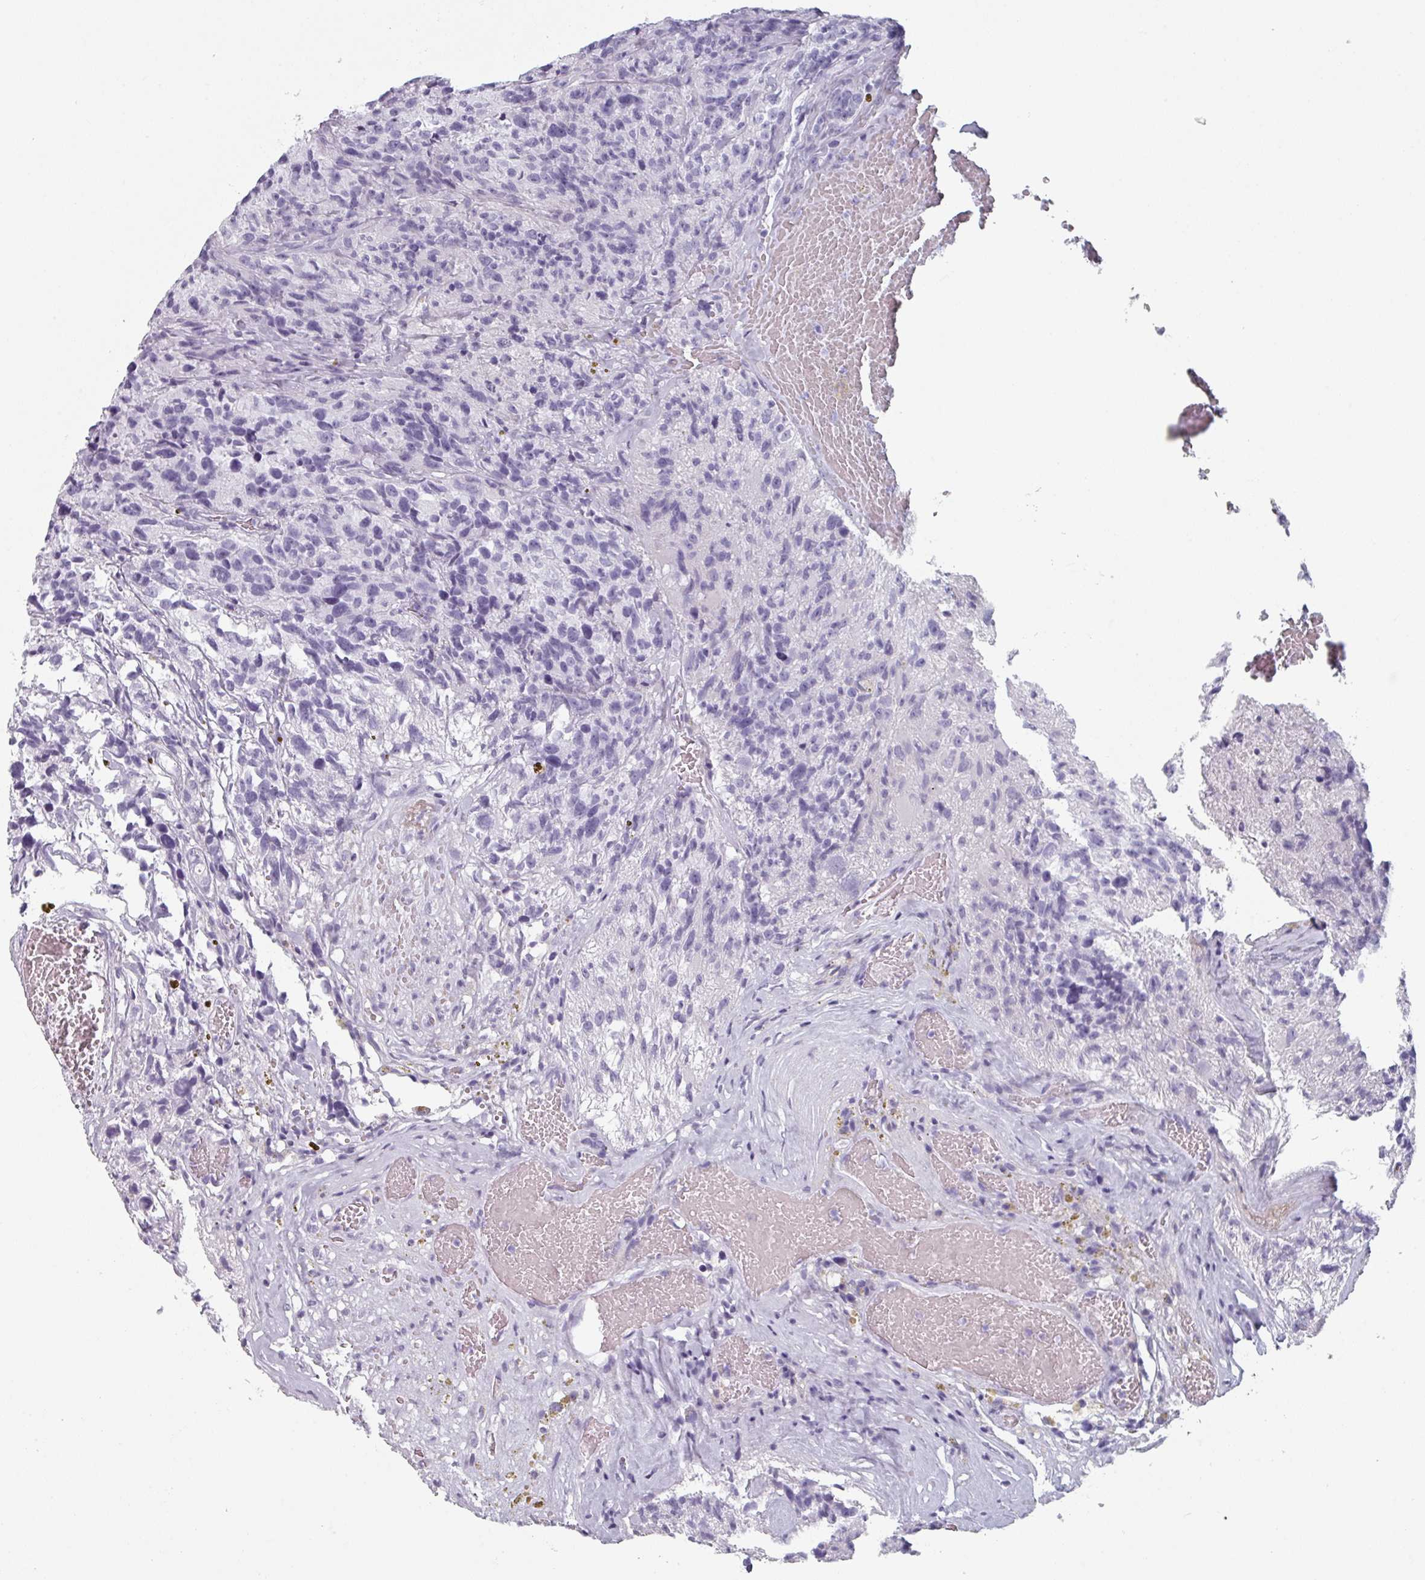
{"staining": {"intensity": "negative", "quantity": "none", "location": "none"}, "tissue": "glioma", "cell_type": "Tumor cells", "image_type": "cancer", "snomed": [{"axis": "morphology", "description": "Glioma, malignant, High grade"}, {"axis": "topography", "description": "Brain"}], "caption": "A photomicrograph of human malignant glioma (high-grade) is negative for staining in tumor cells.", "gene": "SLC35G2", "patient": {"sex": "male", "age": 69}}